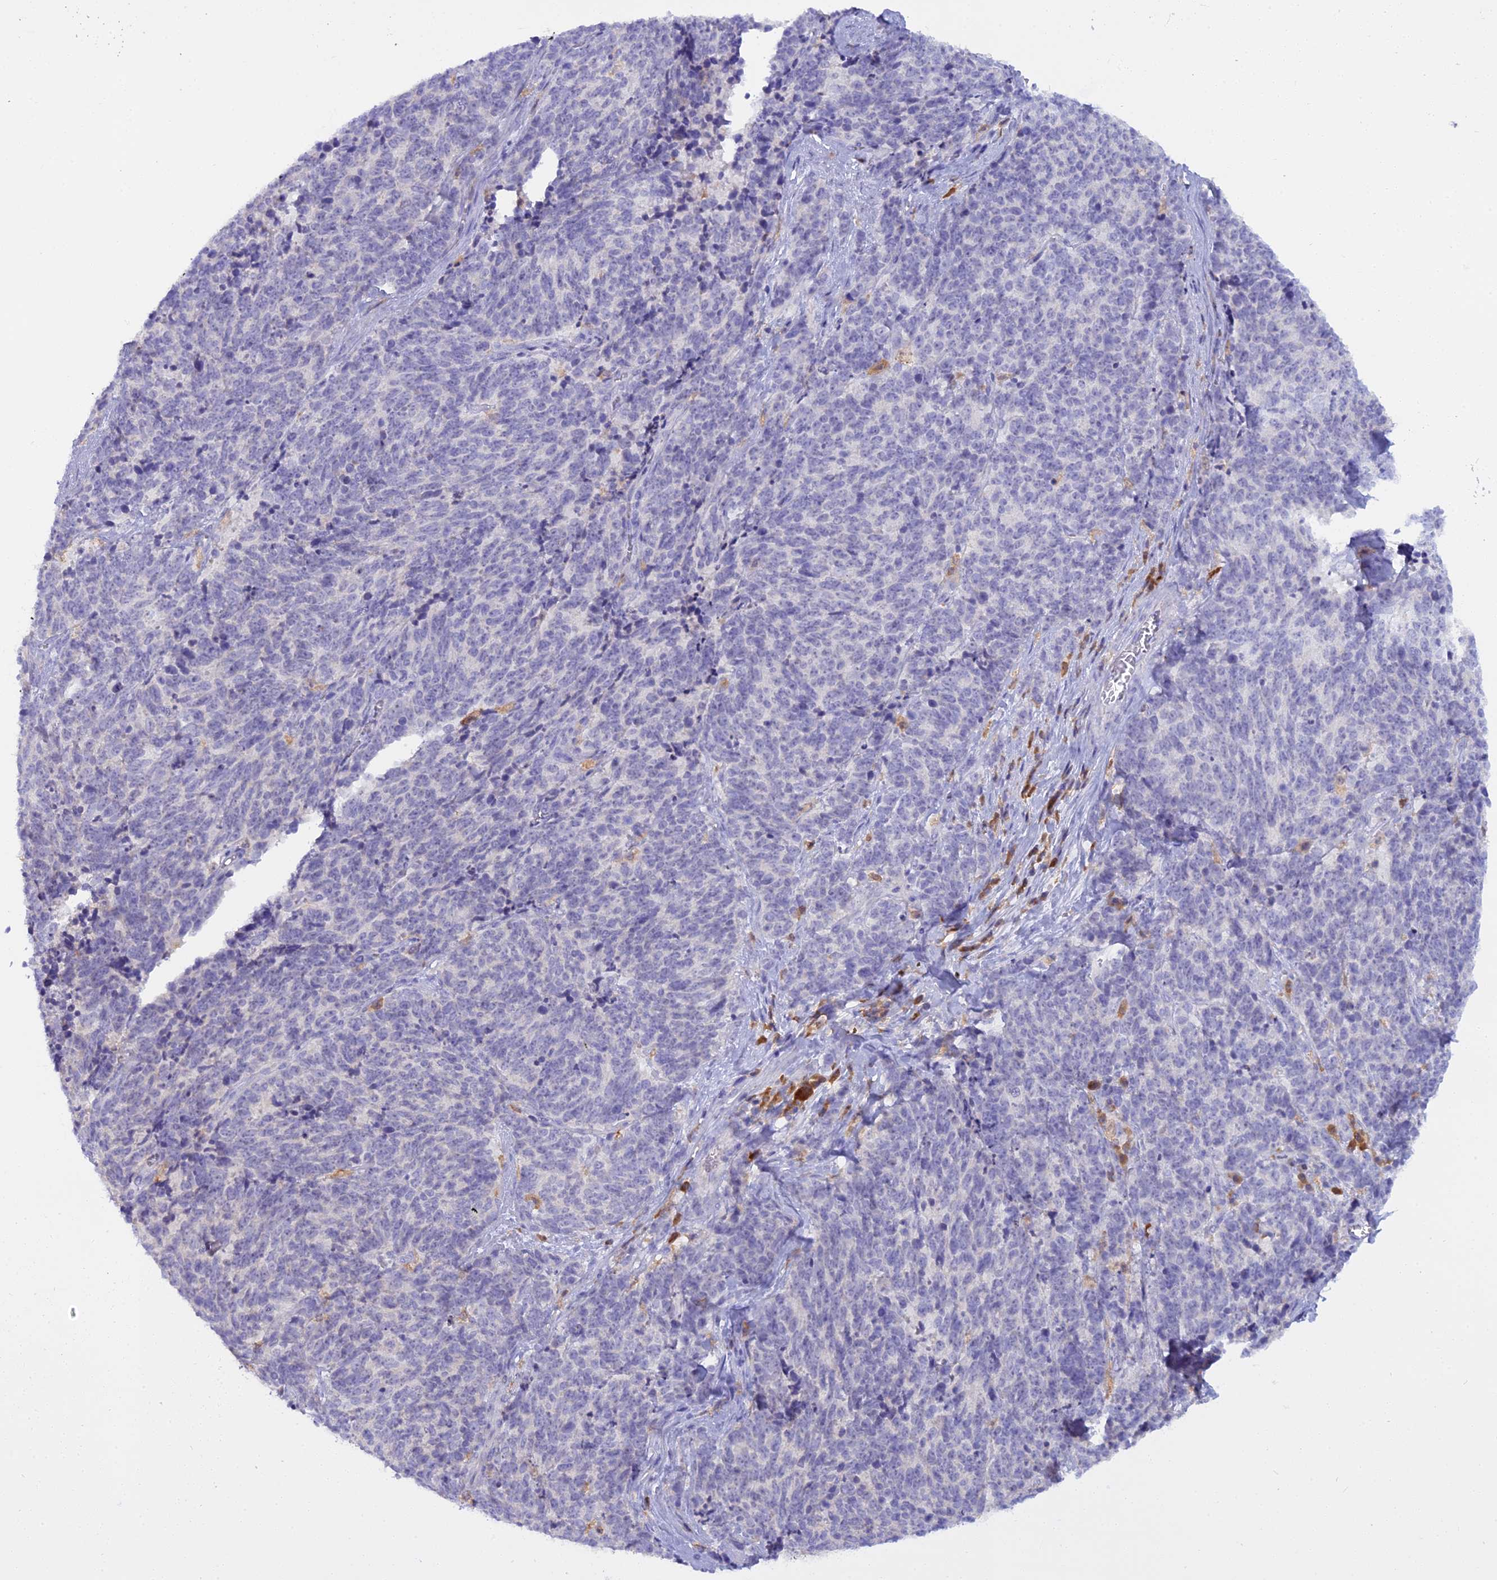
{"staining": {"intensity": "negative", "quantity": "none", "location": "none"}, "tissue": "cervical cancer", "cell_type": "Tumor cells", "image_type": "cancer", "snomed": [{"axis": "morphology", "description": "Squamous cell carcinoma, NOS"}, {"axis": "topography", "description": "Cervix"}], "caption": "This is an IHC image of cervical cancer (squamous cell carcinoma). There is no staining in tumor cells.", "gene": "BLNK", "patient": {"sex": "female", "age": 29}}